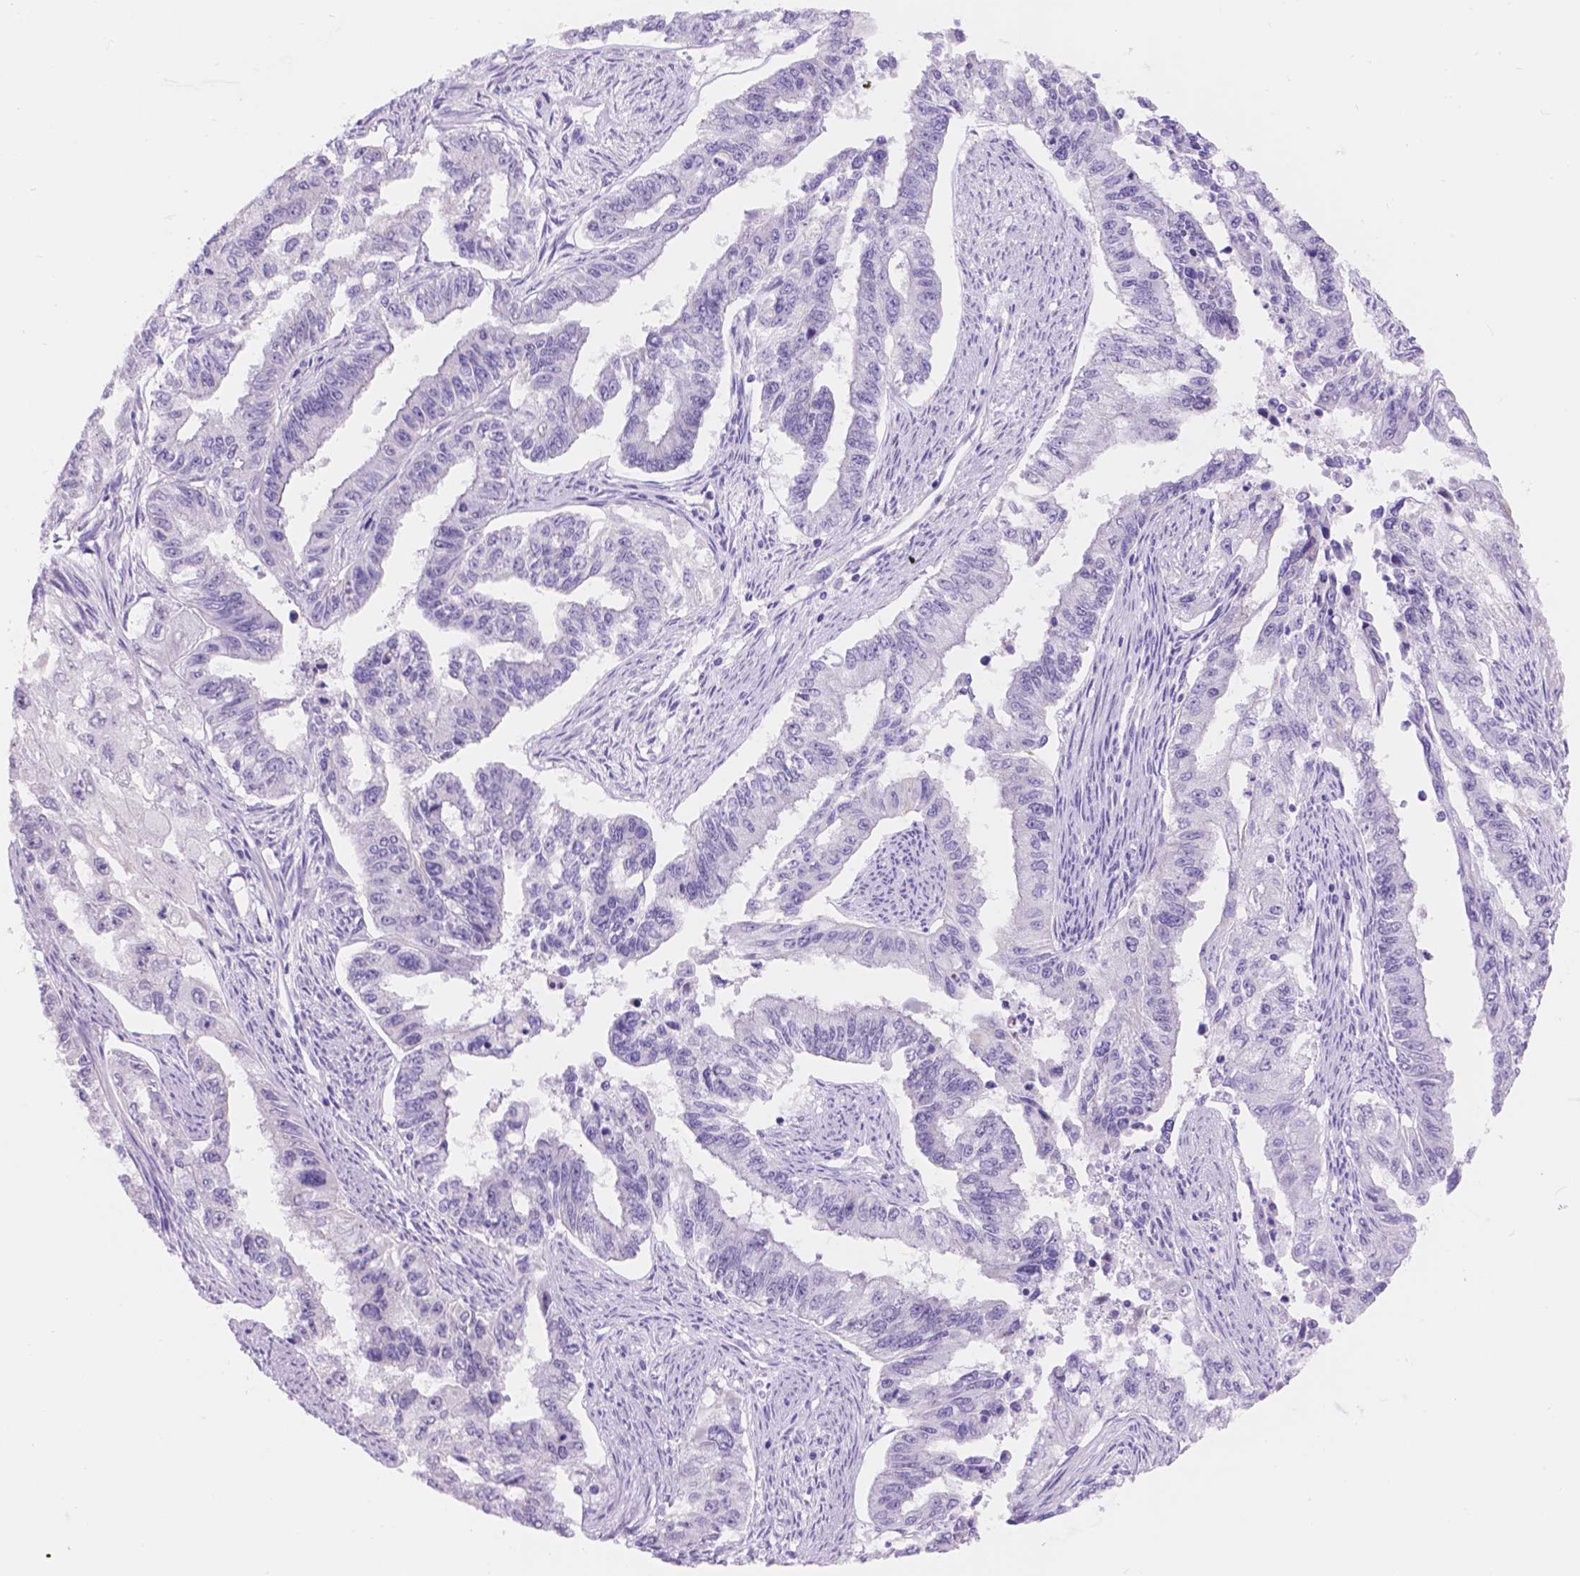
{"staining": {"intensity": "negative", "quantity": "none", "location": "none"}, "tissue": "endometrial cancer", "cell_type": "Tumor cells", "image_type": "cancer", "snomed": [{"axis": "morphology", "description": "Adenocarcinoma, NOS"}, {"axis": "topography", "description": "Uterus"}], "caption": "High power microscopy micrograph of an immunohistochemistry (IHC) photomicrograph of endometrial adenocarcinoma, revealing no significant expression in tumor cells.", "gene": "DCC", "patient": {"sex": "female", "age": 59}}